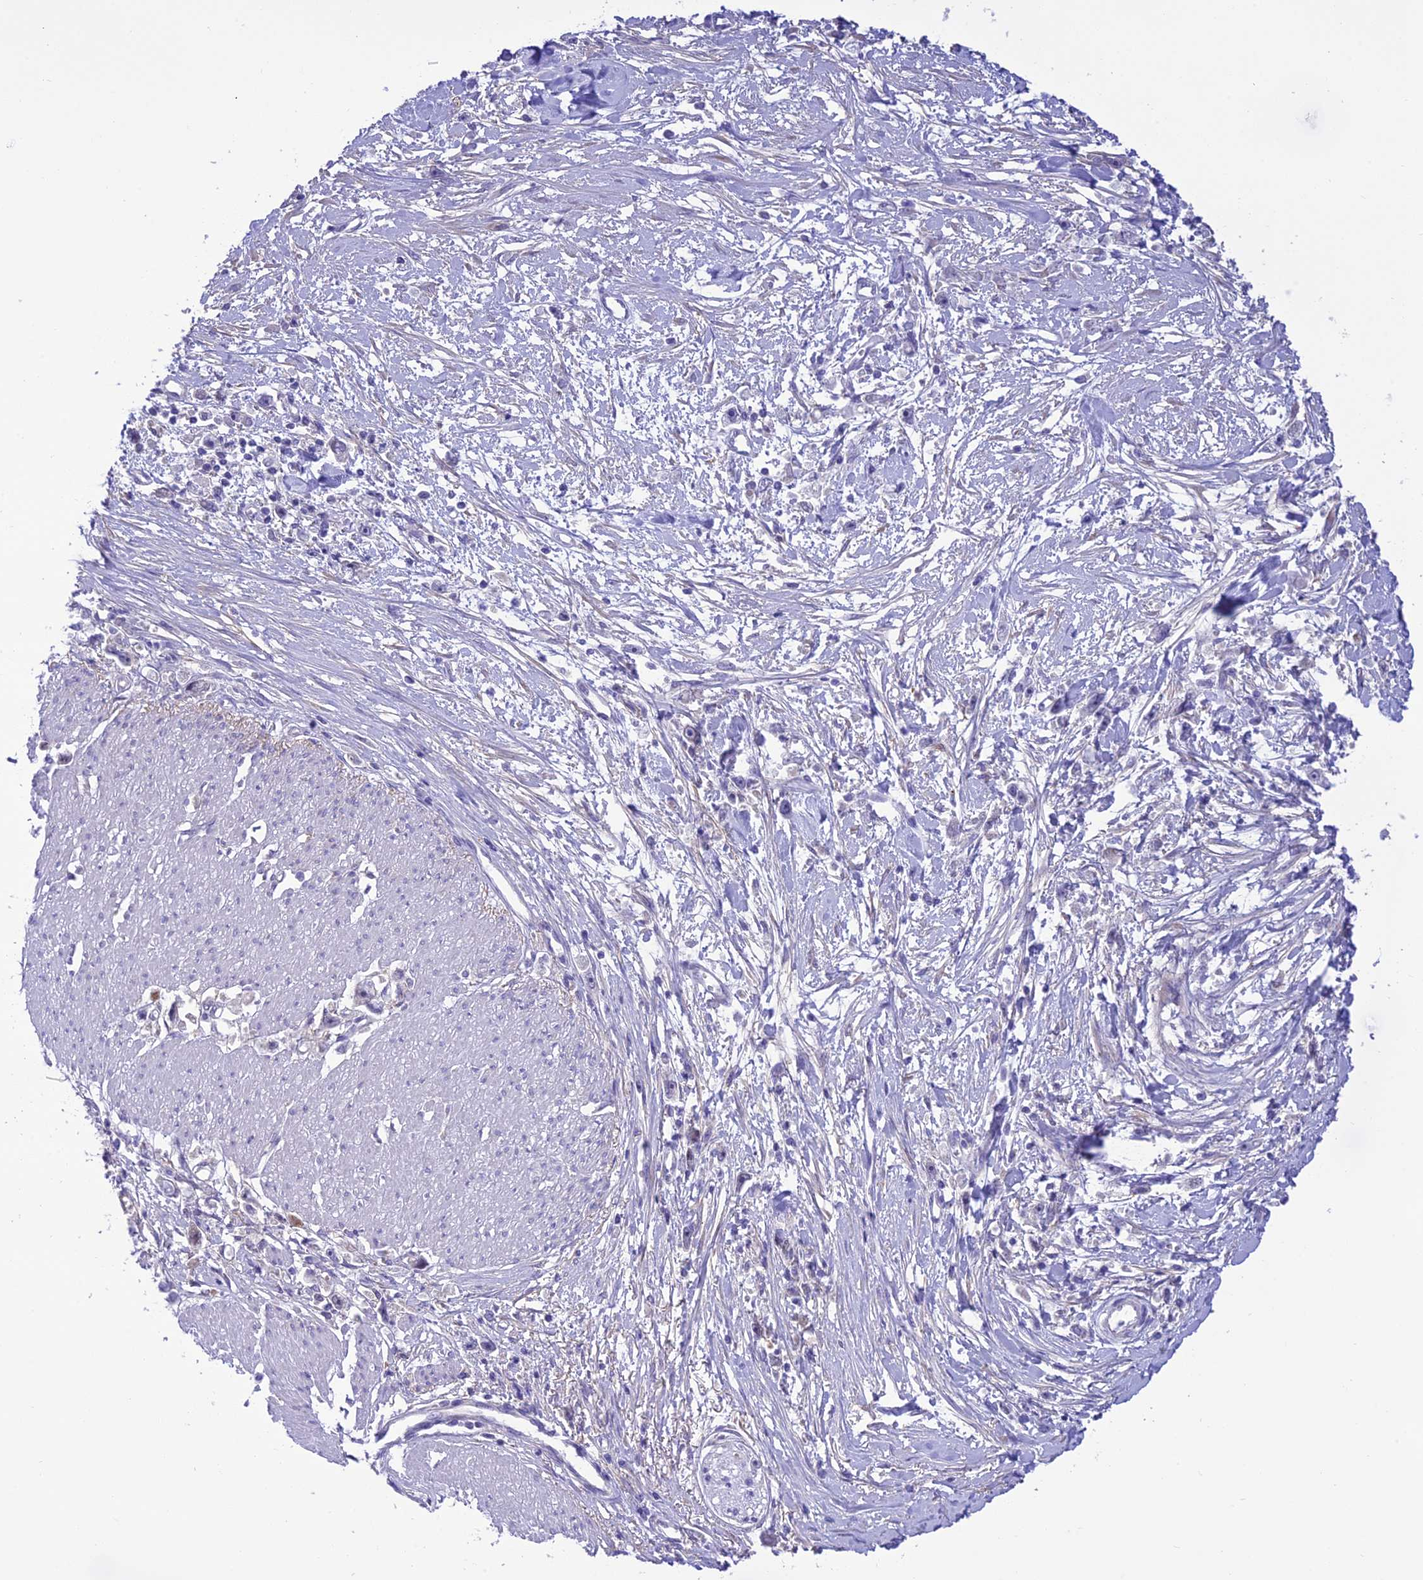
{"staining": {"intensity": "negative", "quantity": "none", "location": "none"}, "tissue": "stomach cancer", "cell_type": "Tumor cells", "image_type": "cancer", "snomed": [{"axis": "morphology", "description": "Adenocarcinoma, NOS"}, {"axis": "topography", "description": "Stomach"}], "caption": "Stomach cancer was stained to show a protein in brown. There is no significant expression in tumor cells.", "gene": "RNF126", "patient": {"sex": "female", "age": 59}}